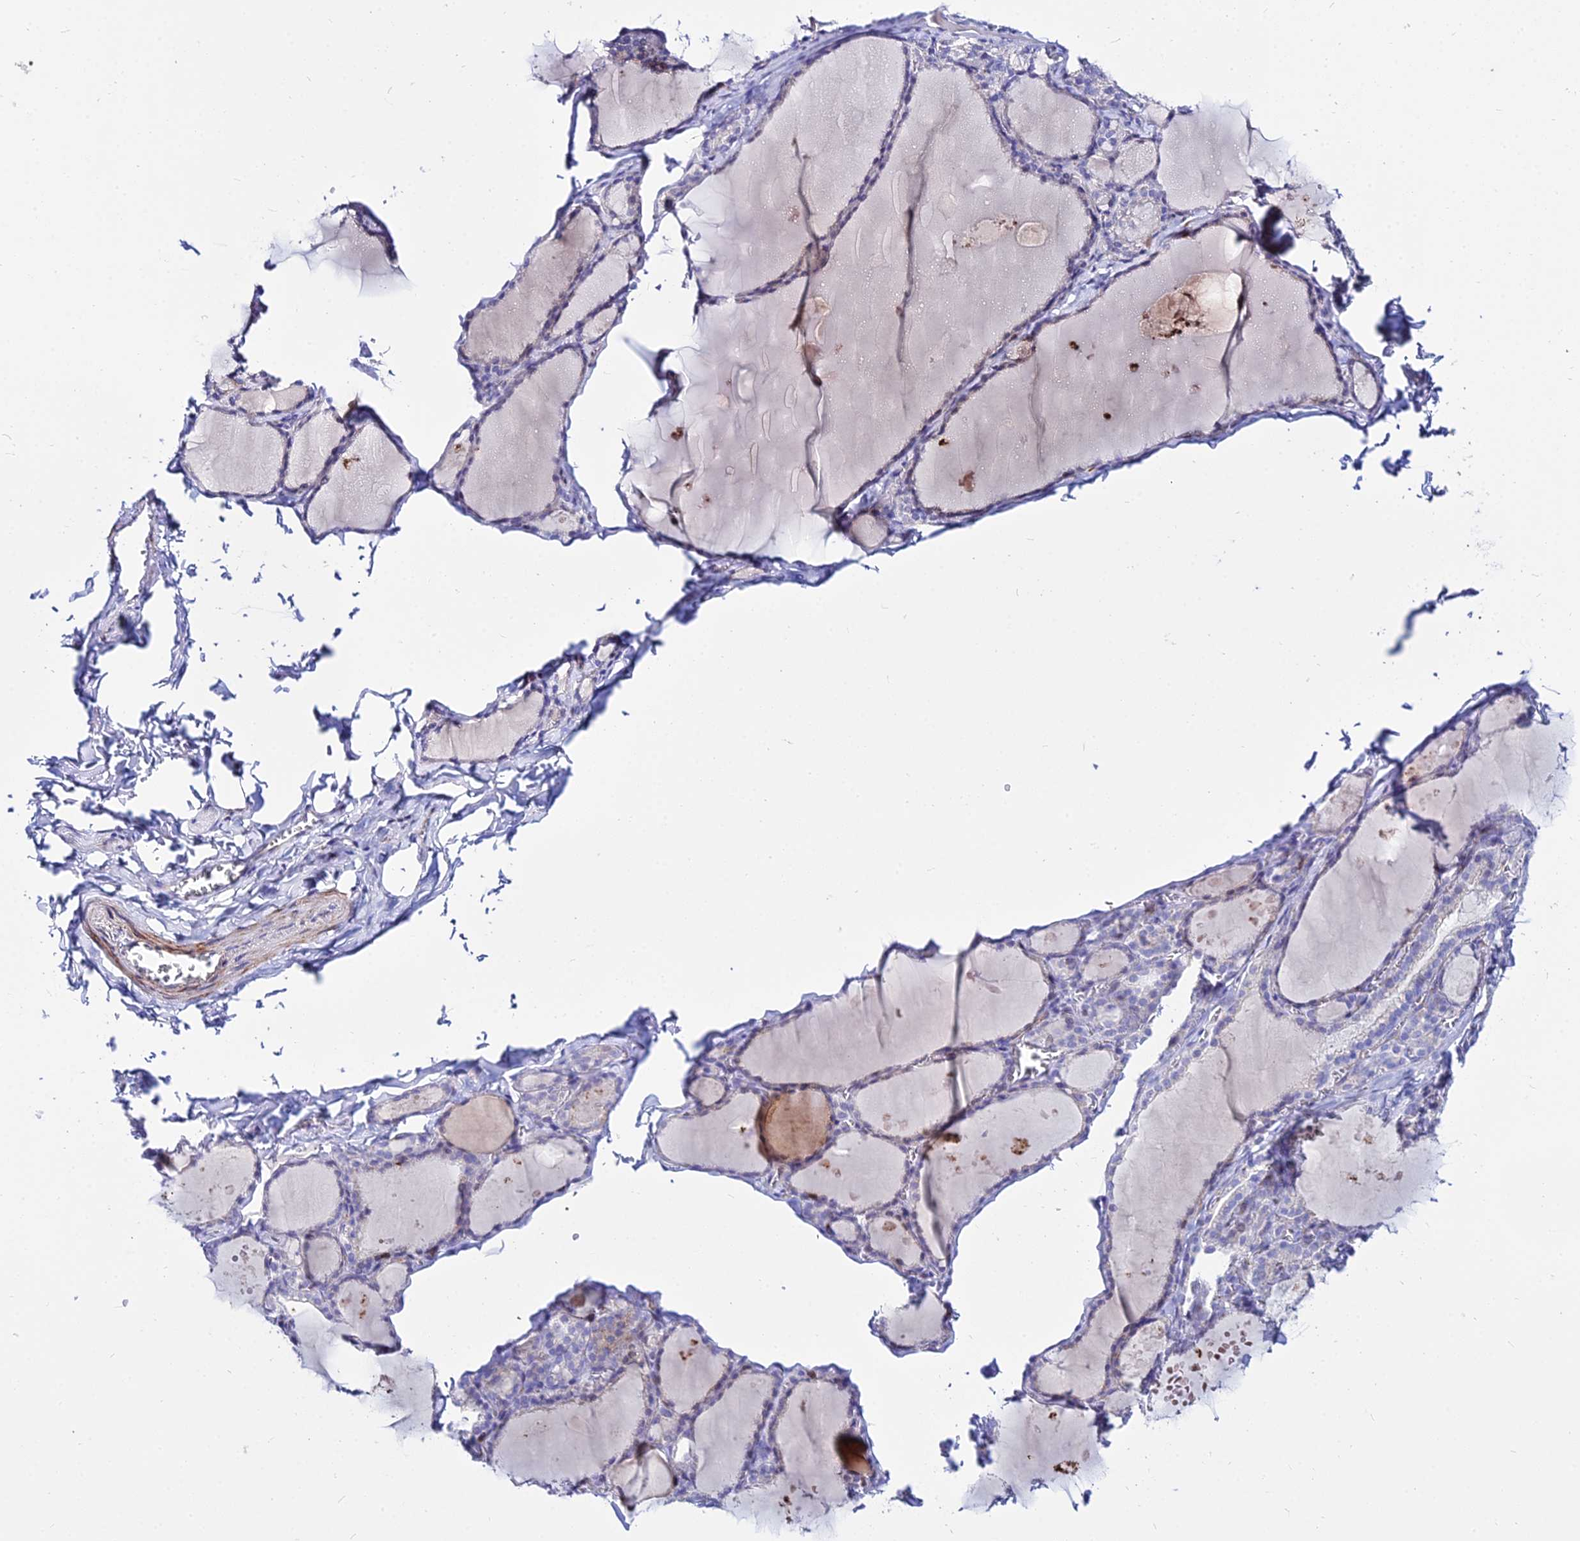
{"staining": {"intensity": "weak", "quantity": "<25%", "location": "cytoplasmic/membranous"}, "tissue": "thyroid gland", "cell_type": "Glandular cells", "image_type": "normal", "snomed": [{"axis": "morphology", "description": "Normal tissue, NOS"}, {"axis": "topography", "description": "Thyroid gland"}], "caption": "High magnification brightfield microscopy of benign thyroid gland stained with DAB (brown) and counterstained with hematoxylin (blue): glandular cells show no significant expression.", "gene": "DLX1", "patient": {"sex": "male", "age": 56}}